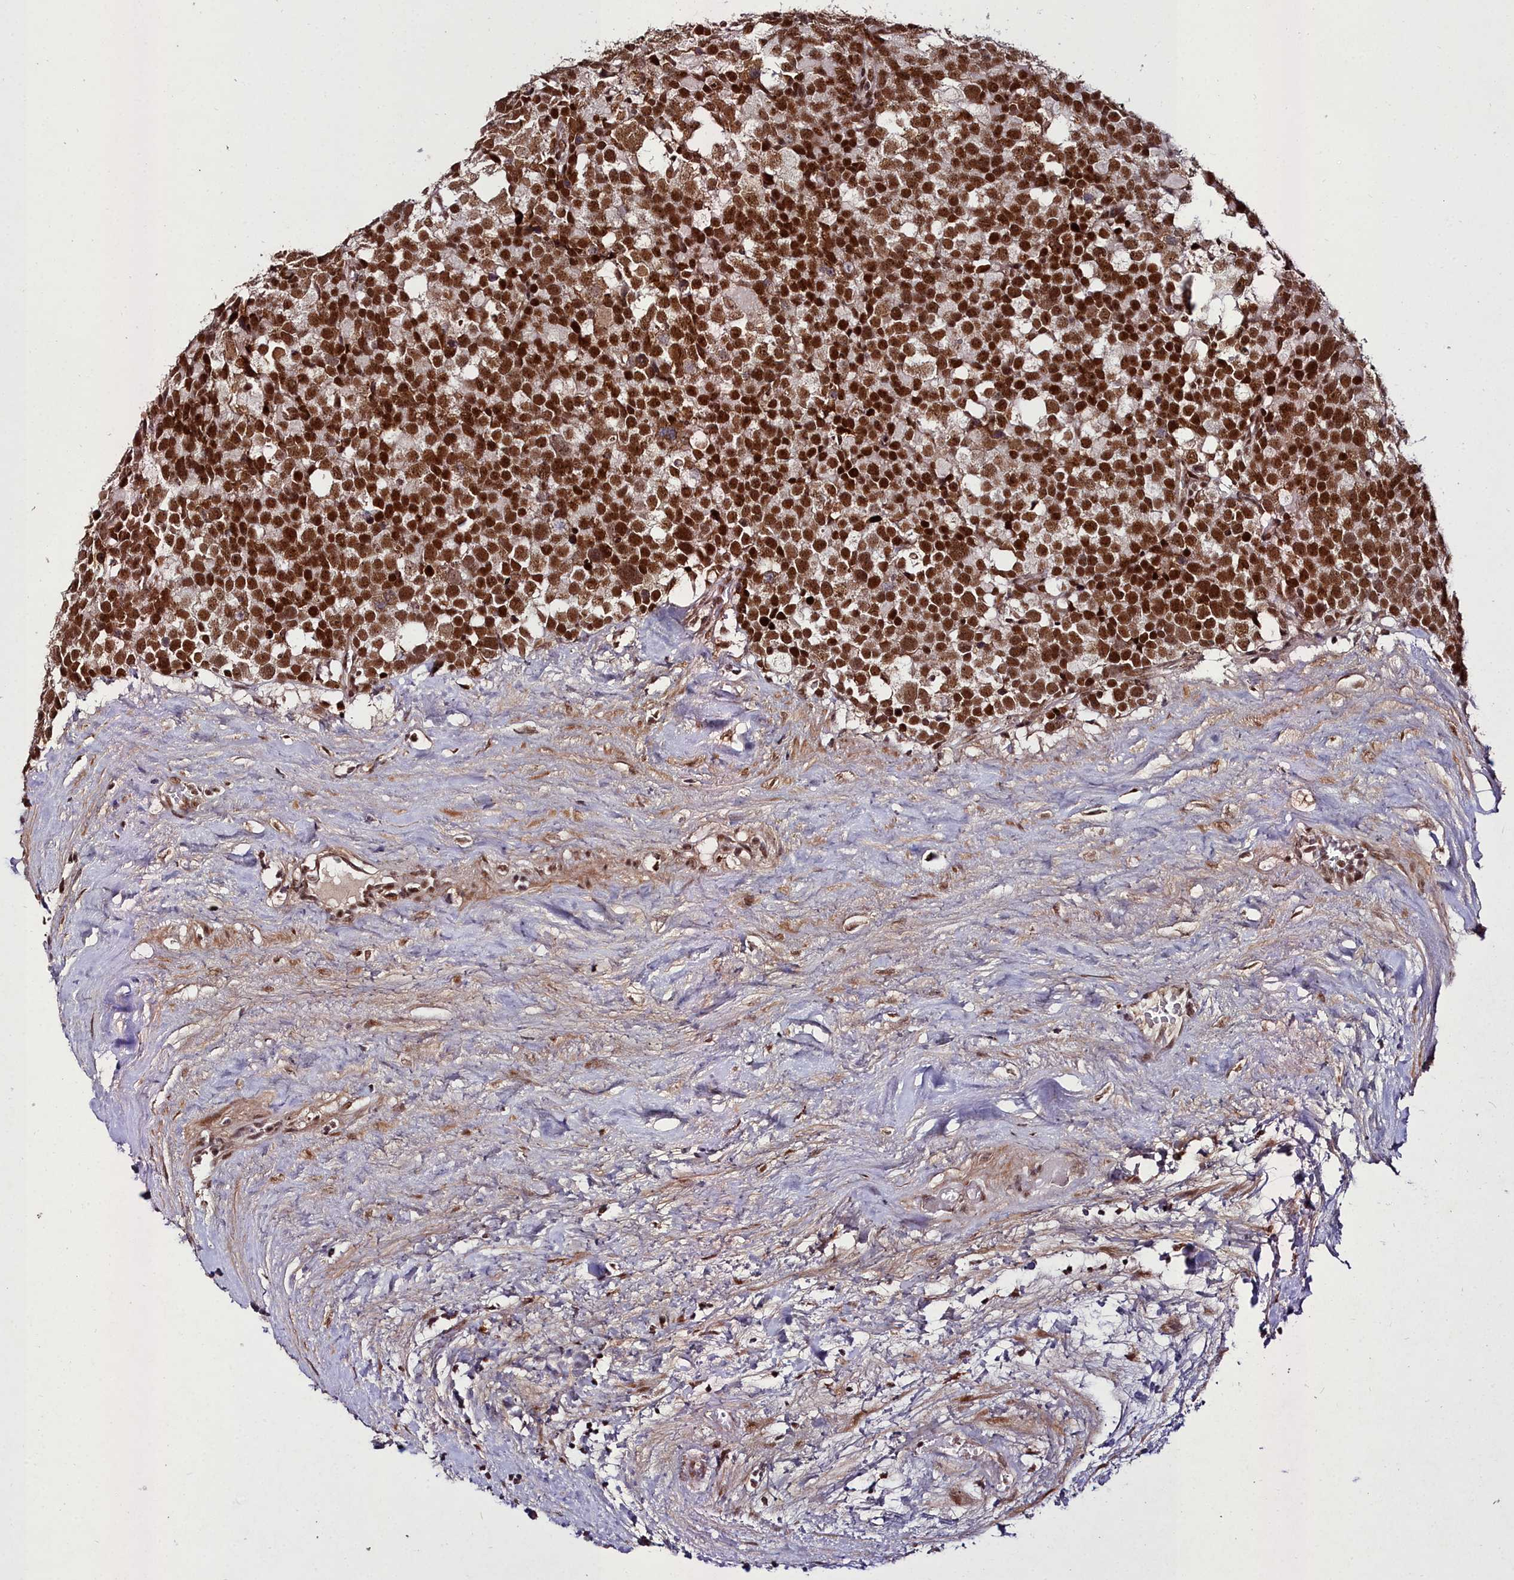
{"staining": {"intensity": "strong", "quantity": ">75%", "location": "nuclear"}, "tissue": "testis cancer", "cell_type": "Tumor cells", "image_type": "cancer", "snomed": [{"axis": "morphology", "description": "Seminoma, NOS"}, {"axis": "topography", "description": "Testis"}], "caption": "Immunohistochemistry of testis seminoma shows high levels of strong nuclear positivity in about >75% of tumor cells.", "gene": "CXXC1", "patient": {"sex": "male", "age": 71}}